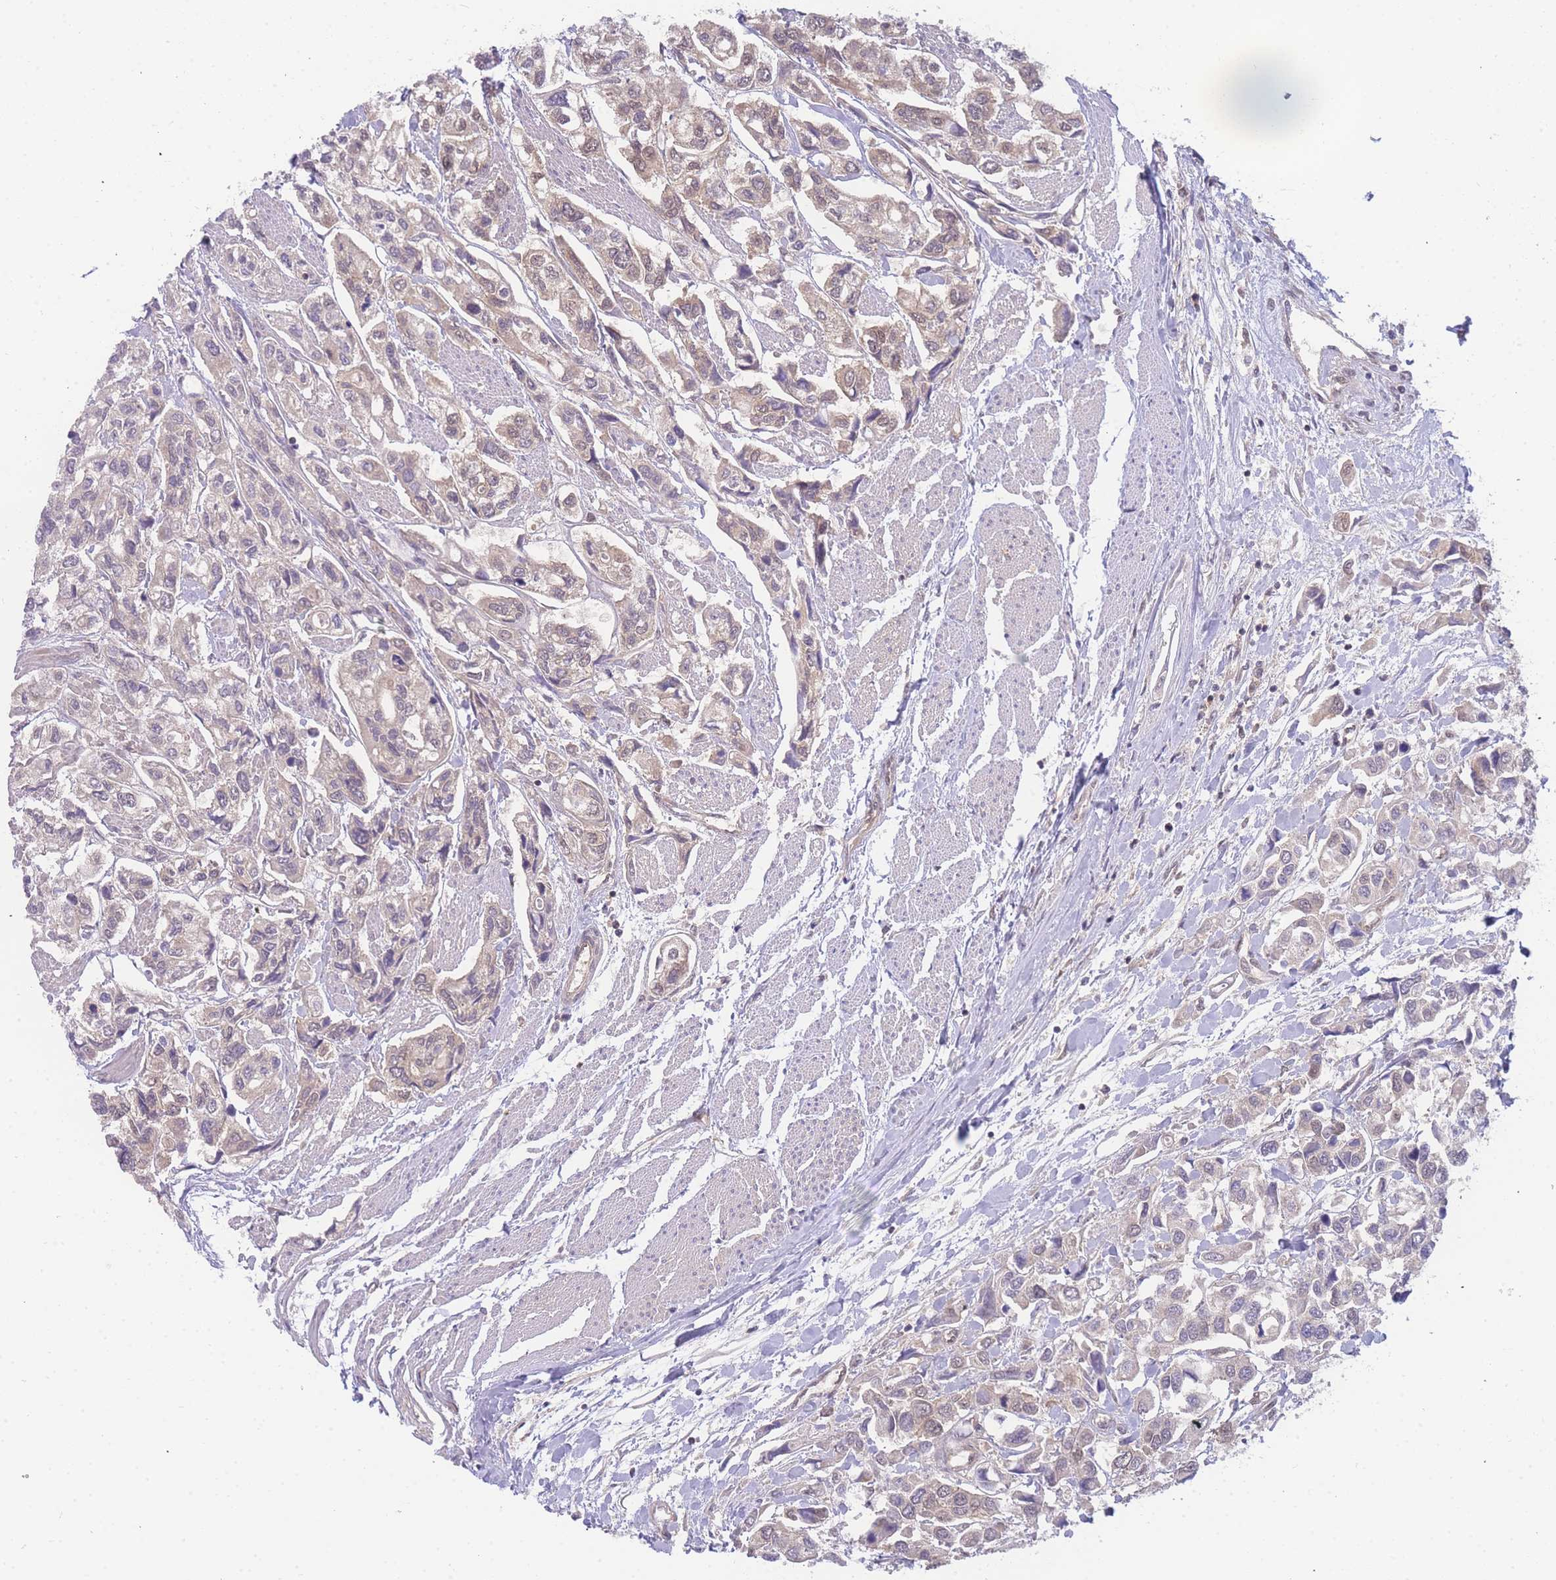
{"staining": {"intensity": "weak", "quantity": "25%-75%", "location": "cytoplasmic/membranous"}, "tissue": "urothelial cancer", "cell_type": "Tumor cells", "image_type": "cancer", "snomed": [{"axis": "morphology", "description": "Urothelial carcinoma, High grade"}, {"axis": "topography", "description": "Urinary bladder"}], "caption": "DAB immunohistochemical staining of high-grade urothelial carcinoma displays weak cytoplasmic/membranous protein staining in about 25%-75% of tumor cells.", "gene": "KIAA1191", "patient": {"sex": "male", "age": 67}}